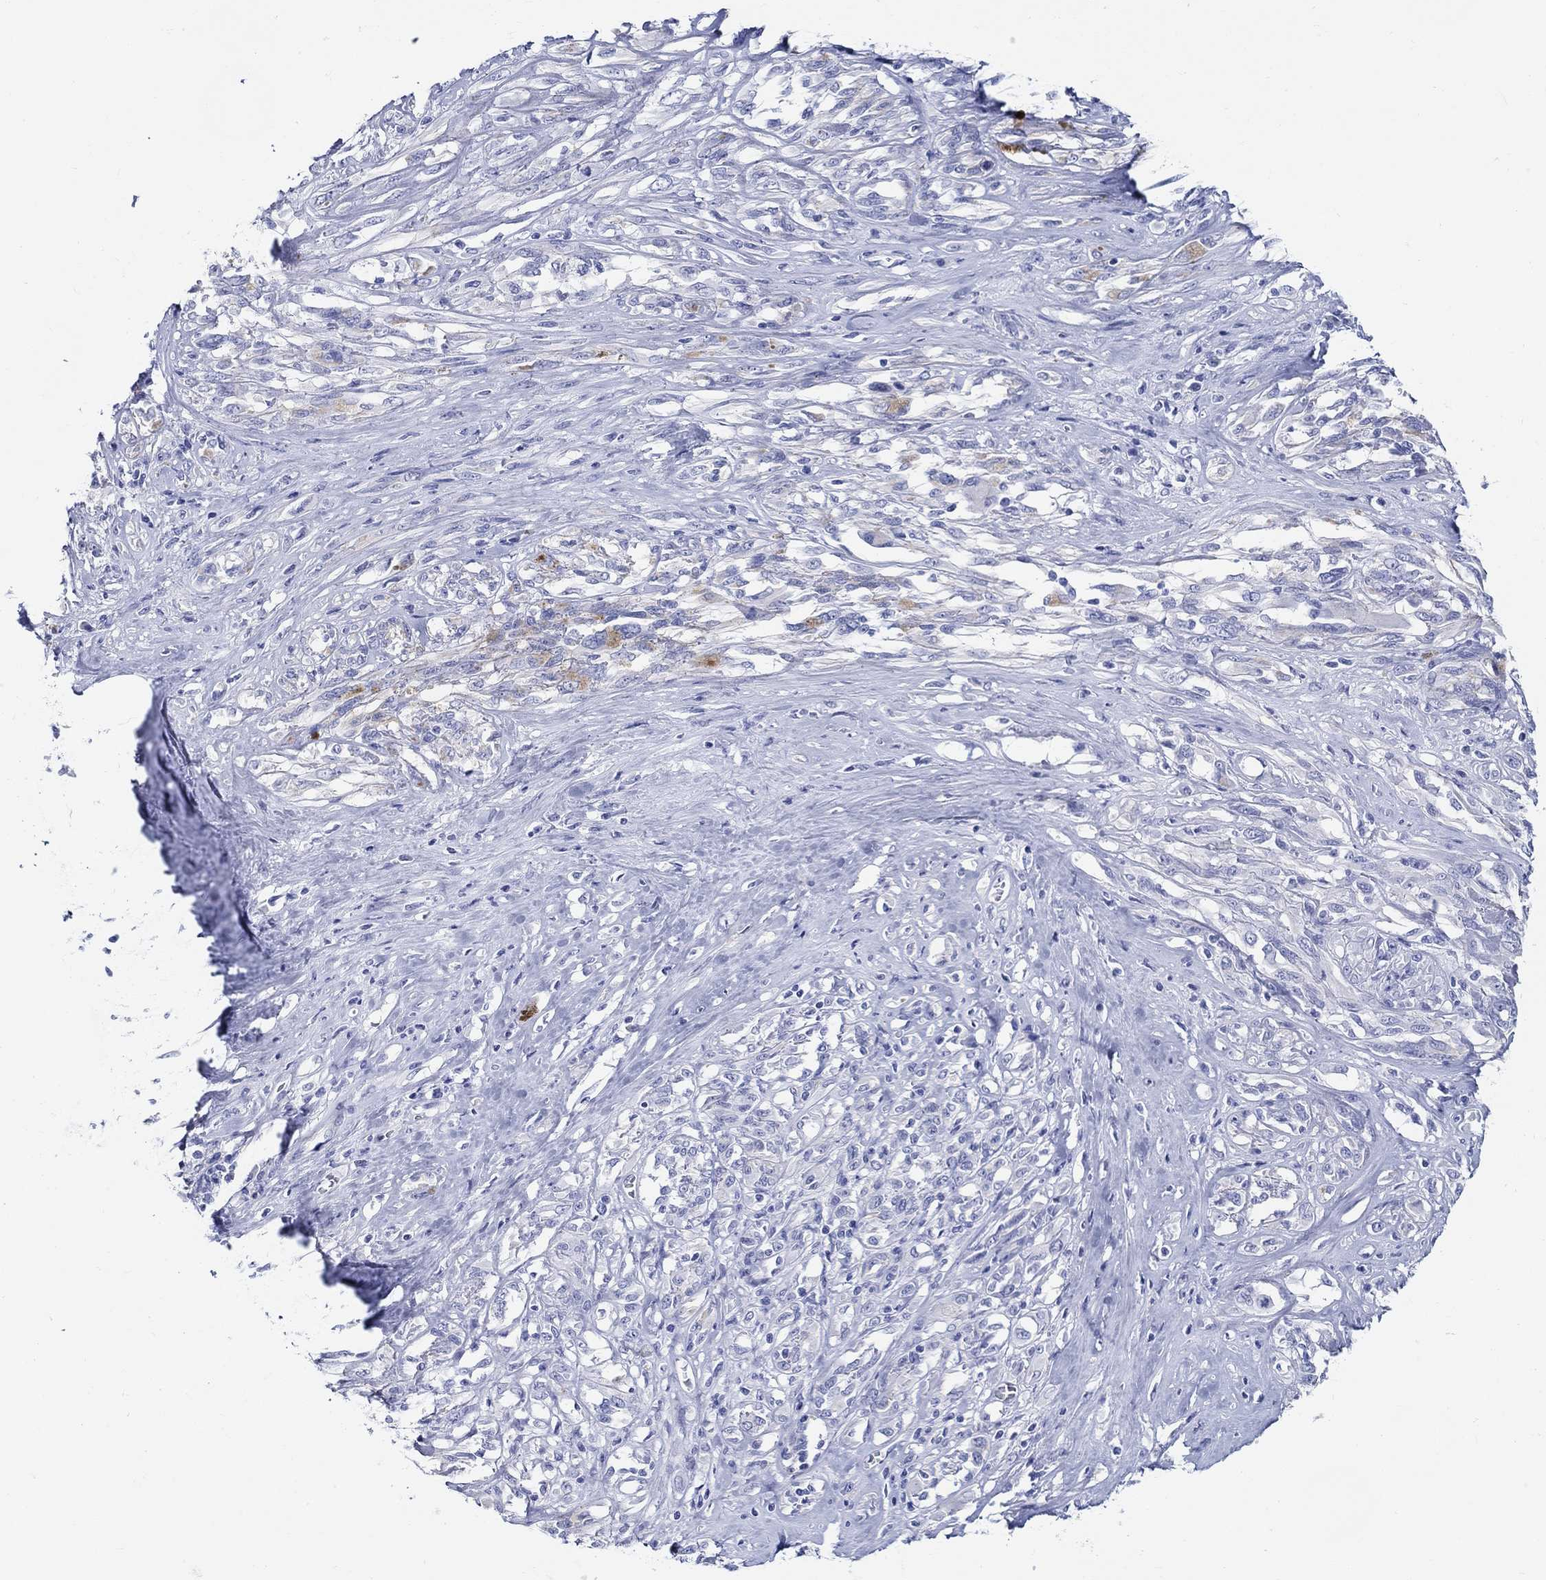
{"staining": {"intensity": "negative", "quantity": "none", "location": "none"}, "tissue": "melanoma", "cell_type": "Tumor cells", "image_type": "cancer", "snomed": [{"axis": "morphology", "description": "Malignant melanoma, NOS"}, {"axis": "topography", "description": "Skin"}], "caption": "This is an immunohistochemistry histopathology image of melanoma. There is no staining in tumor cells.", "gene": "CRYGS", "patient": {"sex": "female", "age": 91}}